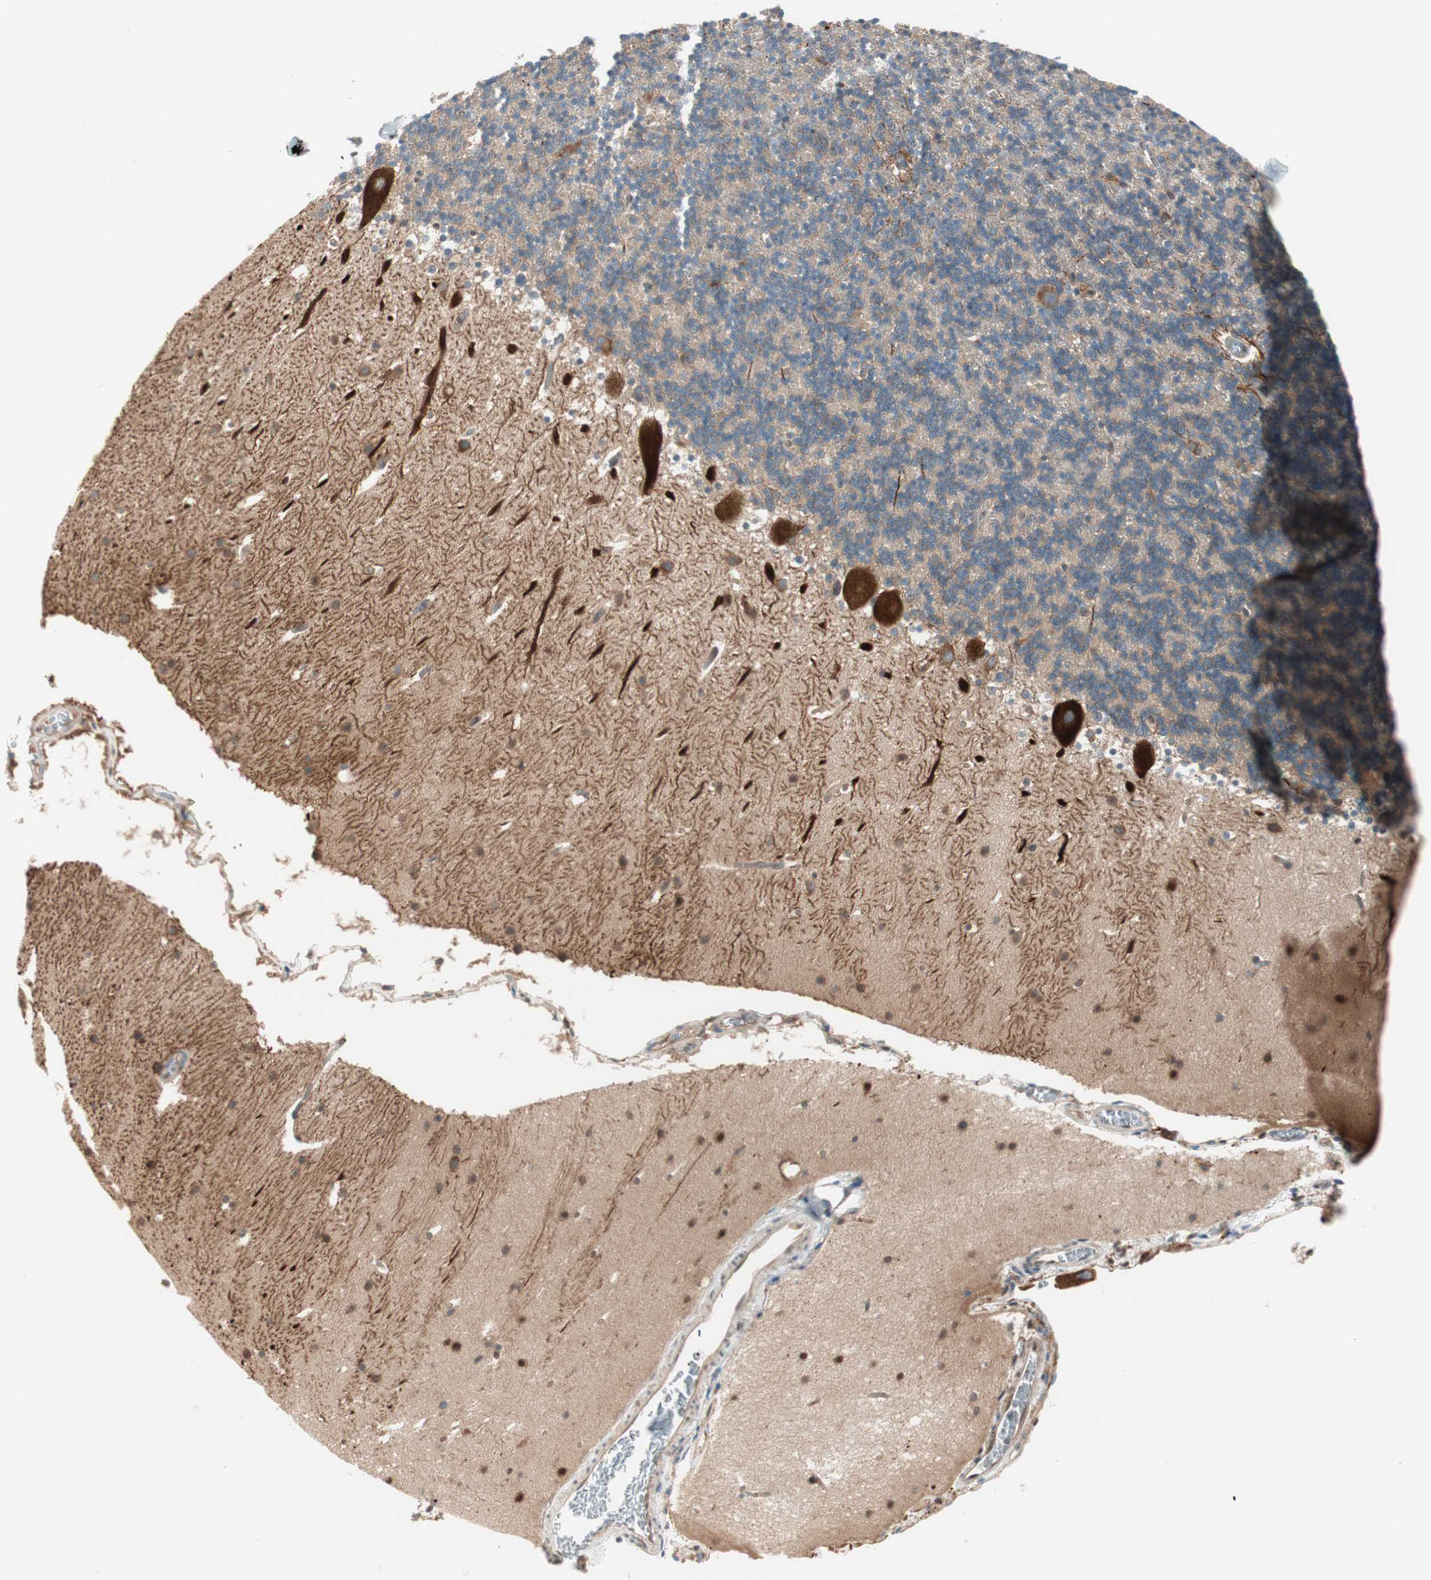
{"staining": {"intensity": "moderate", "quantity": "<25%", "location": "cytoplasmic/membranous"}, "tissue": "cerebellum", "cell_type": "Cells in granular layer", "image_type": "normal", "snomed": [{"axis": "morphology", "description": "Normal tissue, NOS"}, {"axis": "topography", "description": "Cerebellum"}], "caption": "This image reveals IHC staining of normal human cerebellum, with low moderate cytoplasmic/membranous positivity in approximately <25% of cells in granular layer.", "gene": "GALT", "patient": {"sex": "male", "age": 45}}